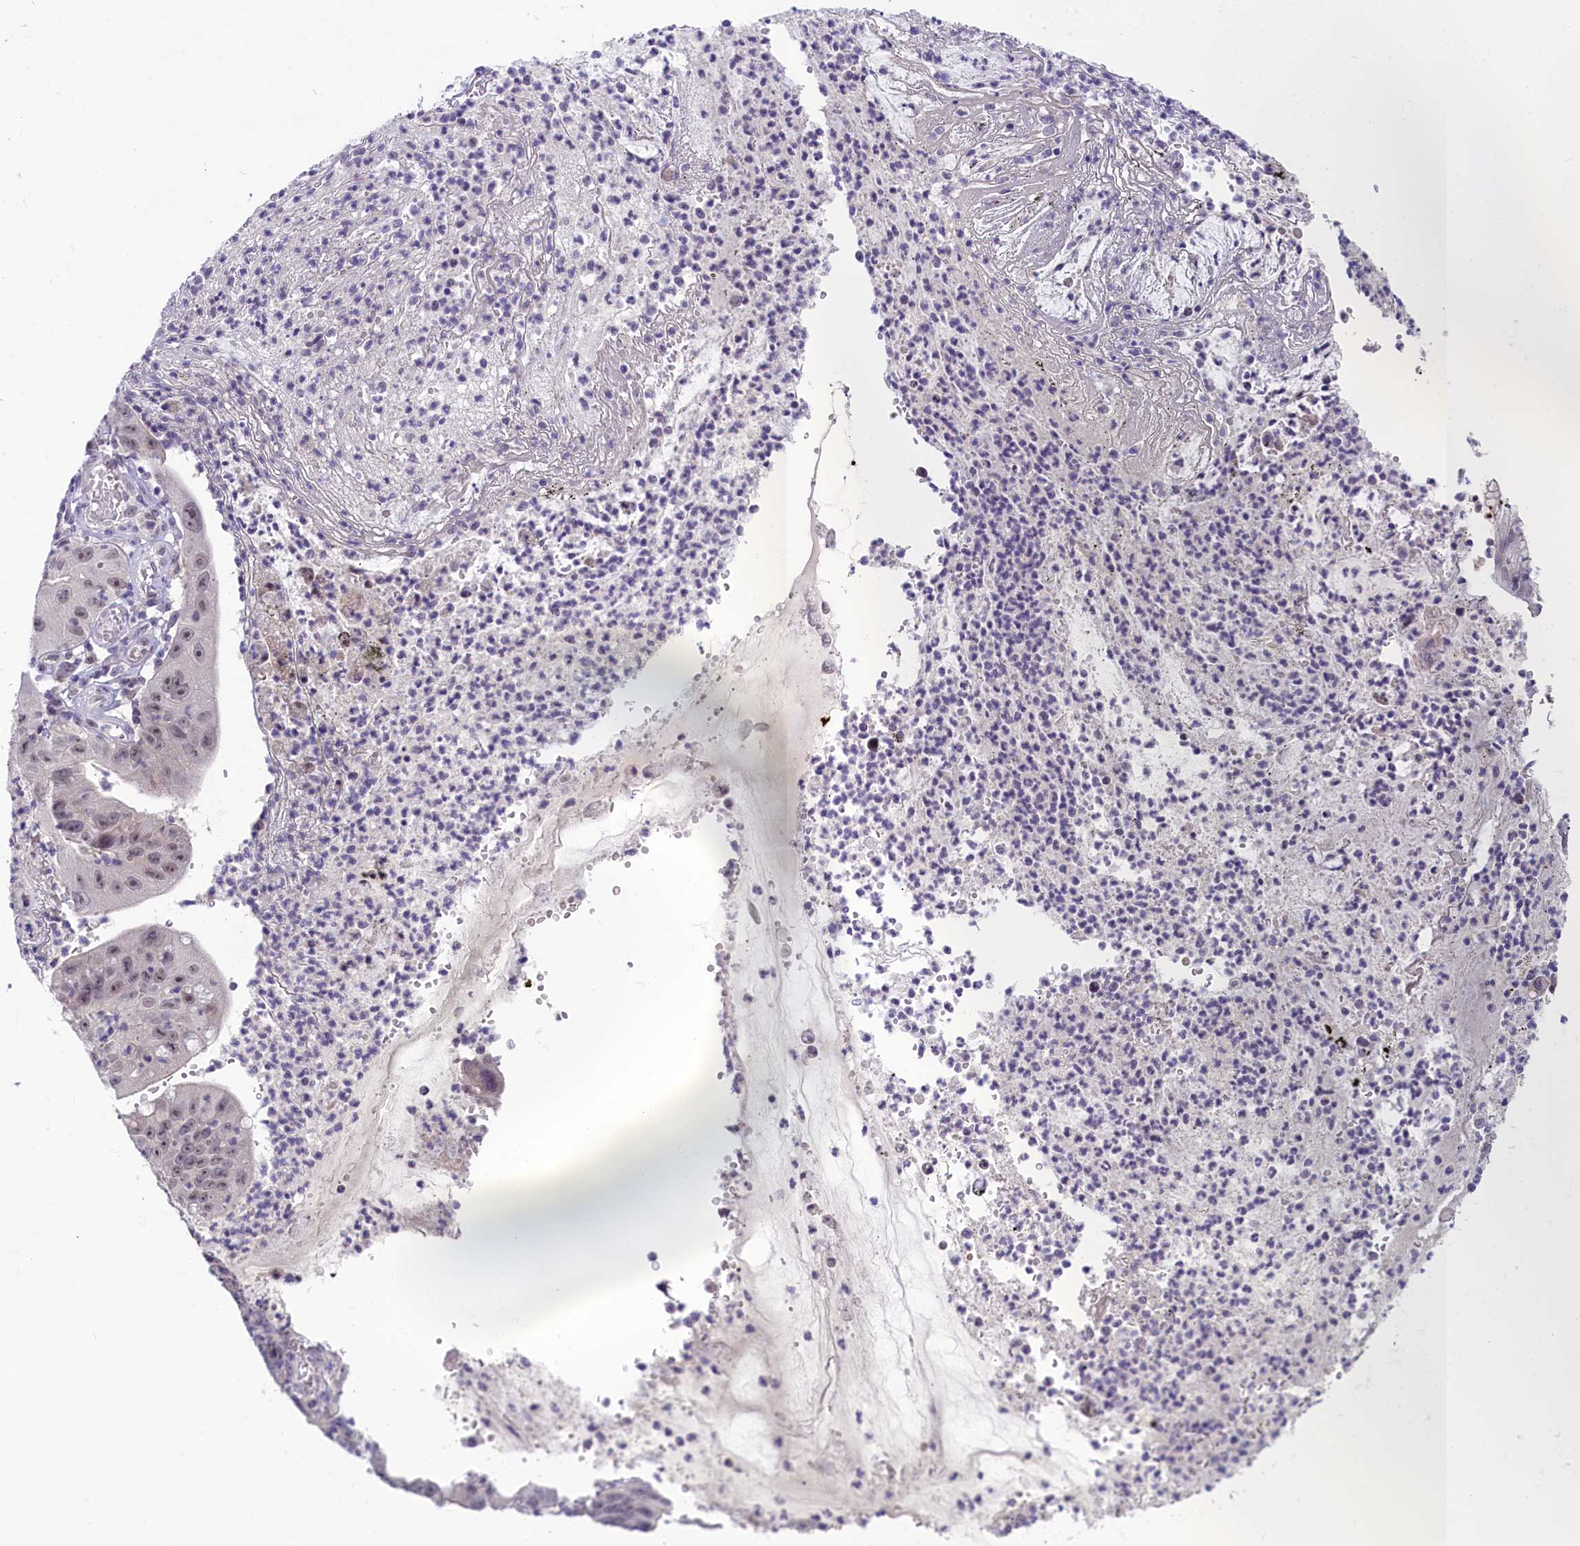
{"staining": {"intensity": "moderate", "quantity": "25%-75%", "location": "nuclear"}, "tissue": "stomach cancer", "cell_type": "Tumor cells", "image_type": "cancer", "snomed": [{"axis": "morphology", "description": "Adenocarcinoma, NOS"}, {"axis": "topography", "description": "Stomach"}], "caption": "A high-resolution micrograph shows IHC staining of adenocarcinoma (stomach), which exhibits moderate nuclear expression in approximately 25%-75% of tumor cells. The protein is stained brown, and the nuclei are stained in blue (DAB (3,3'-diaminobenzidine) IHC with brightfield microscopy, high magnification).", "gene": "CRAMP1", "patient": {"sex": "male", "age": 59}}